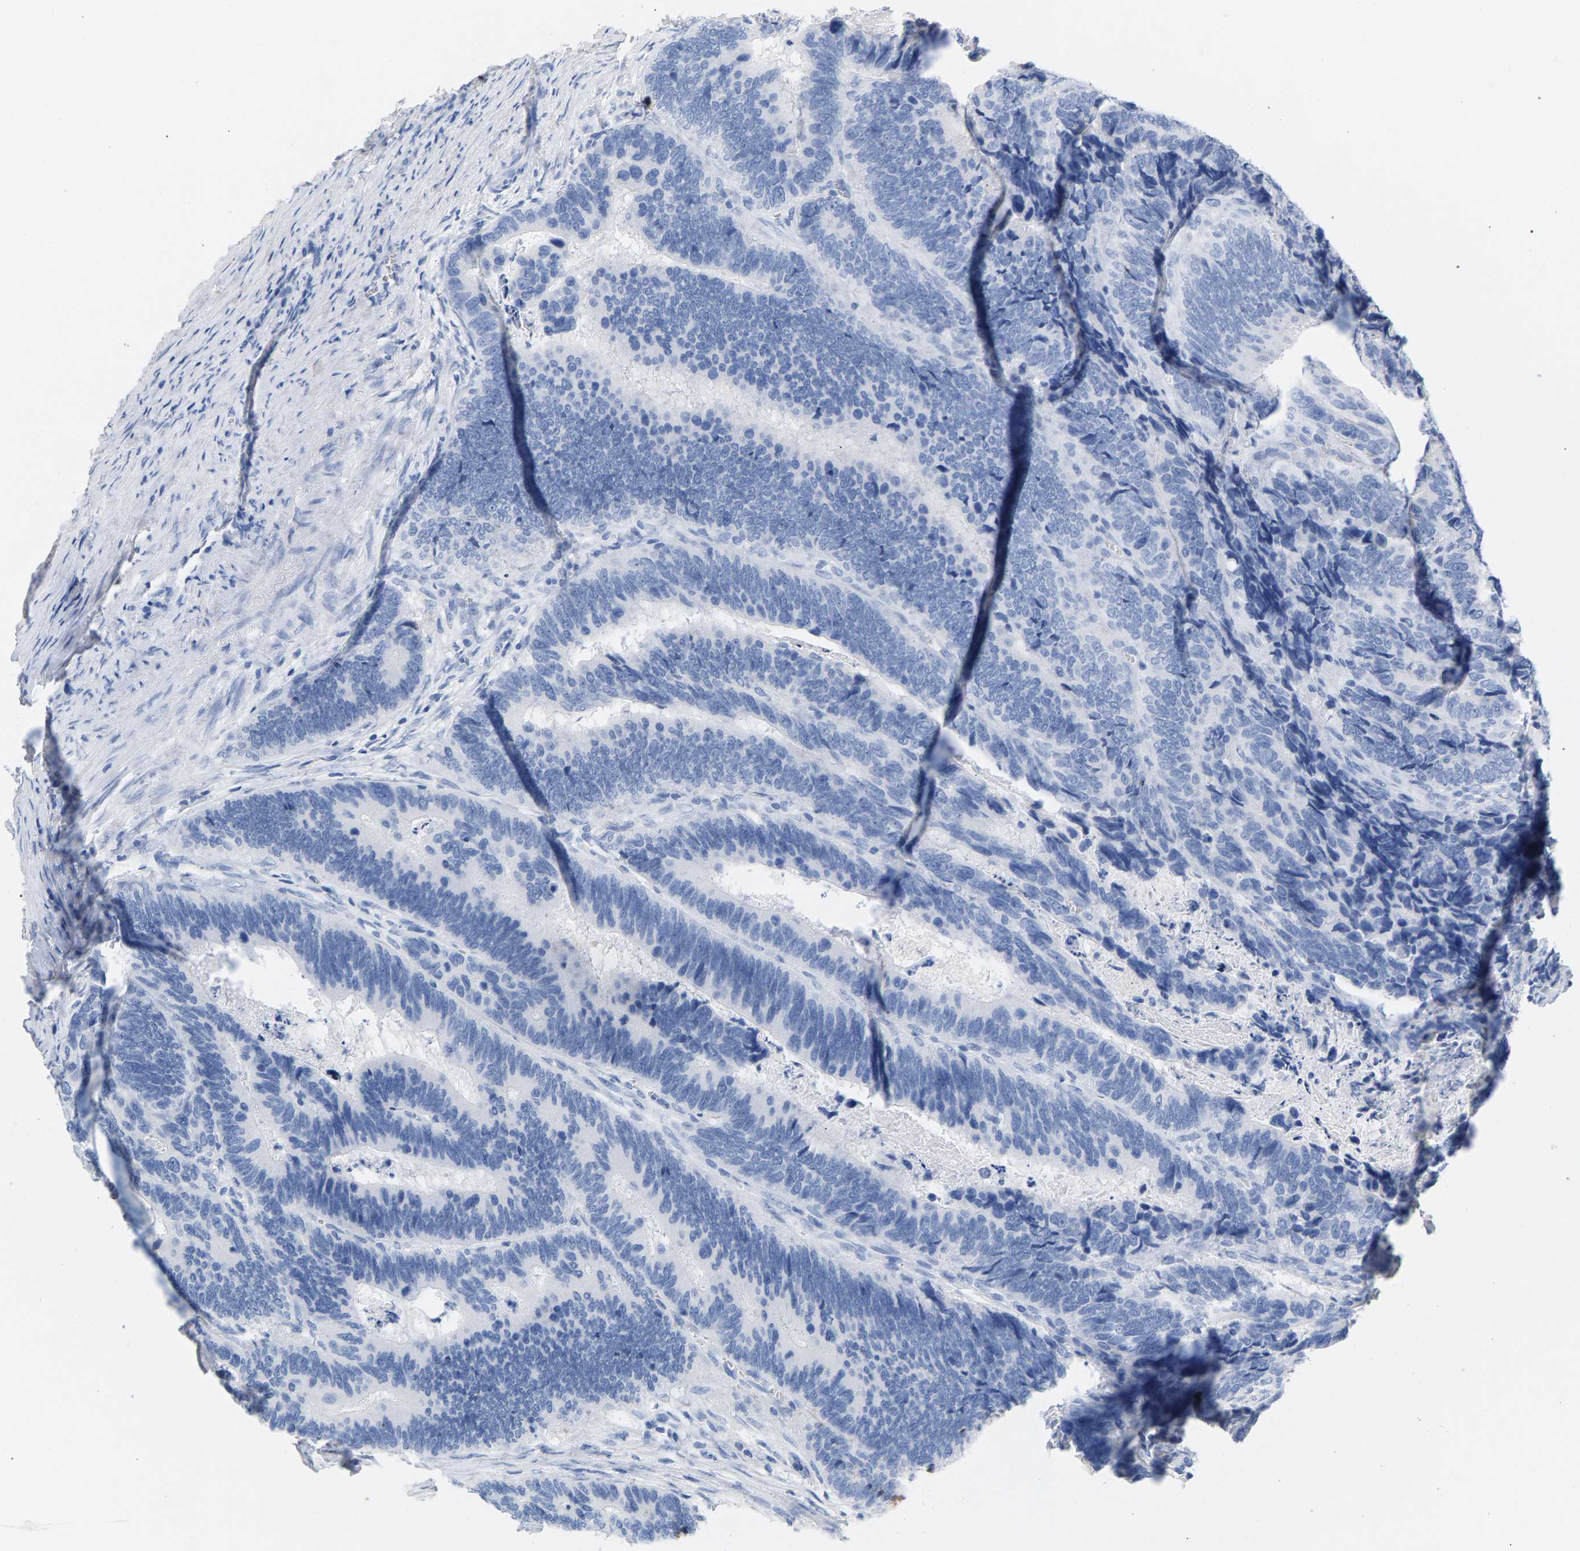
{"staining": {"intensity": "negative", "quantity": "none", "location": "none"}, "tissue": "colorectal cancer", "cell_type": "Tumor cells", "image_type": "cancer", "snomed": [{"axis": "morphology", "description": "Adenocarcinoma, NOS"}, {"axis": "topography", "description": "Colon"}], "caption": "Immunohistochemical staining of colorectal cancer (adenocarcinoma) displays no significant positivity in tumor cells. Brightfield microscopy of IHC stained with DAB (3,3'-diaminobenzidine) (brown) and hematoxylin (blue), captured at high magnification.", "gene": "APOH", "patient": {"sex": "male", "age": 72}}